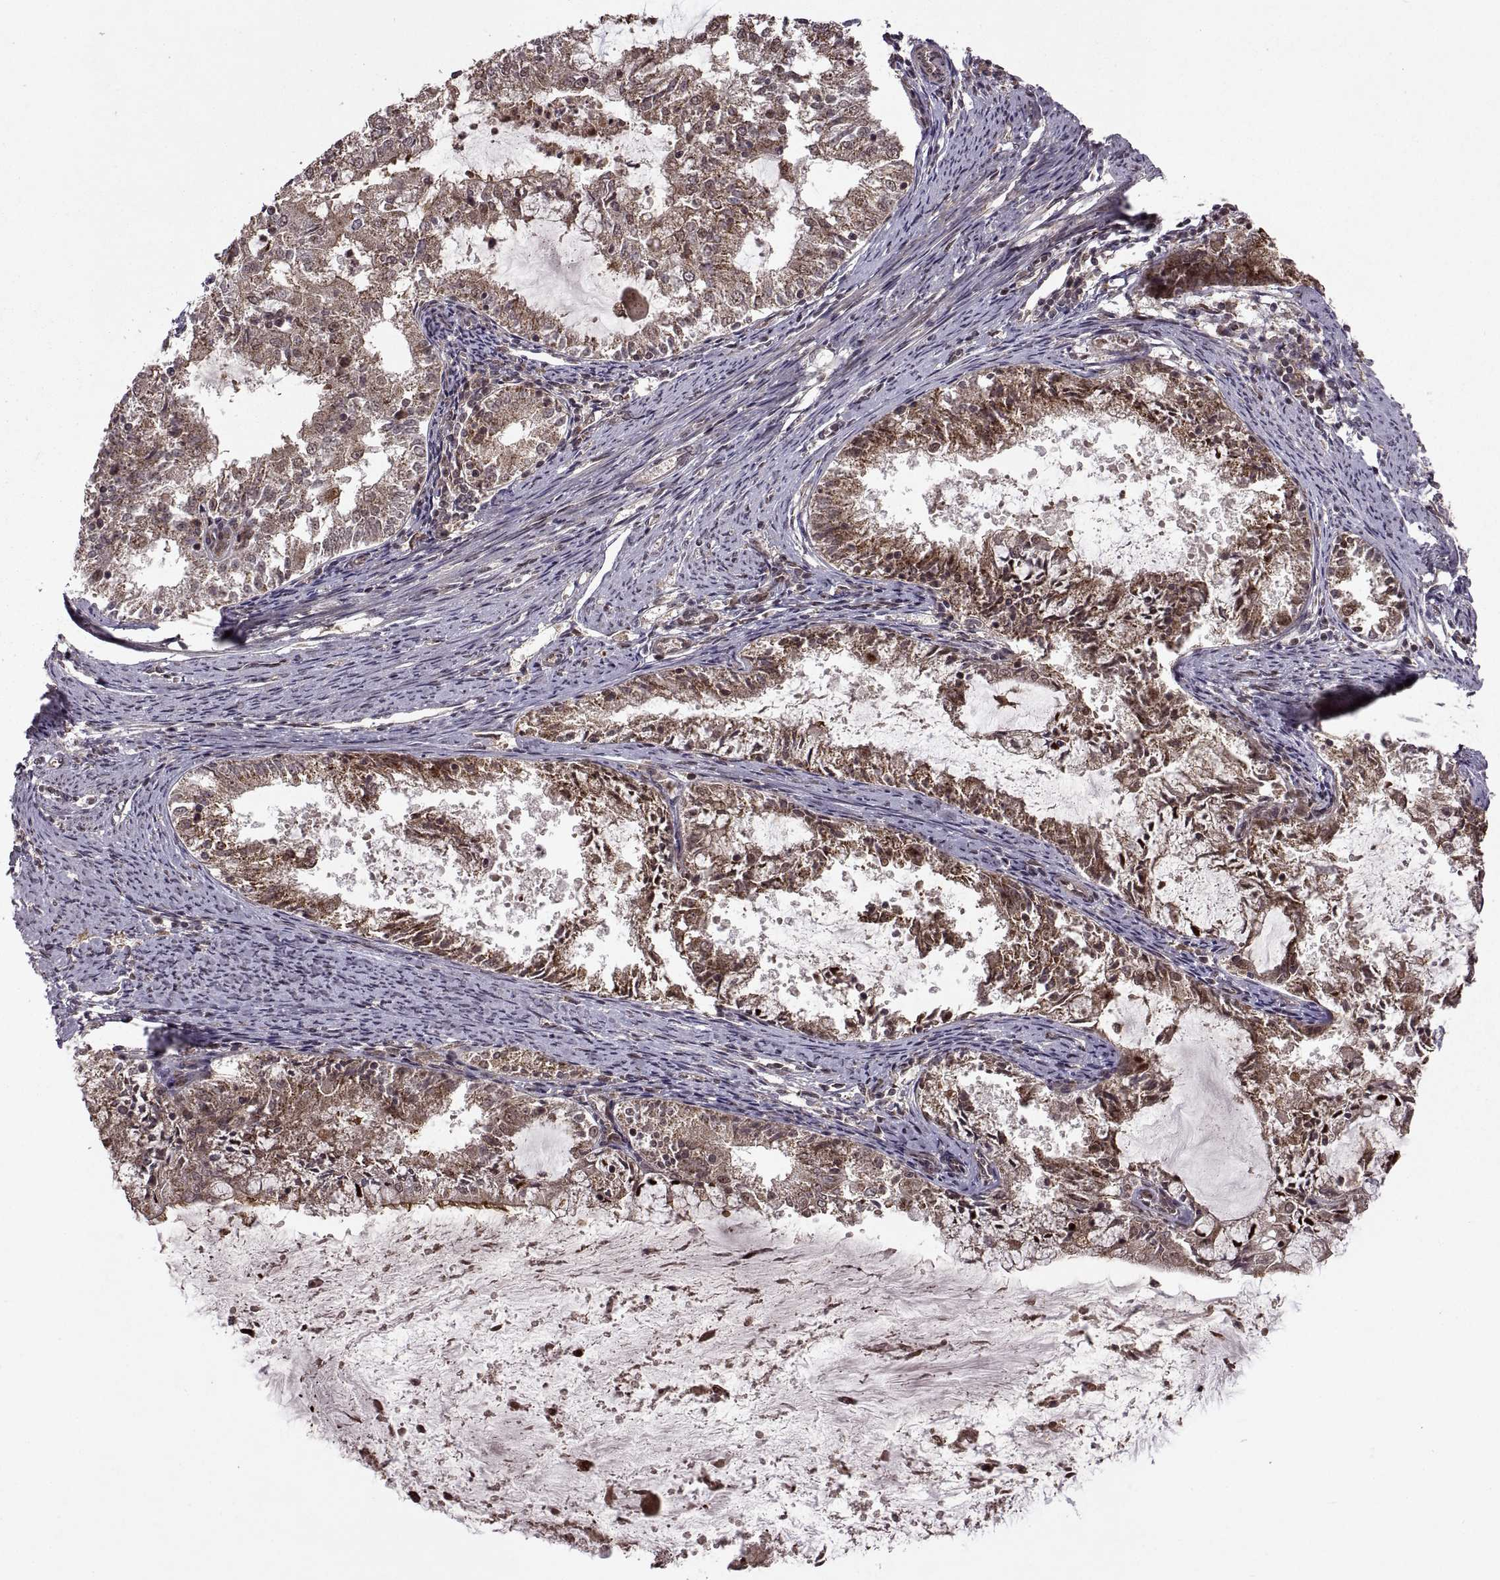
{"staining": {"intensity": "moderate", "quantity": ">75%", "location": "cytoplasmic/membranous"}, "tissue": "endometrial cancer", "cell_type": "Tumor cells", "image_type": "cancer", "snomed": [{"axis": "morphology", "description": "Adenocarcinoma, NOS"}, {"axis": "topography", "description": "Endometrium"}], "caption": "Endometrial adenocarcinoma stained for a protein (brown) demonstrates moderate cytoplasmic/membranous positive staining in about >75% of tumor cells.", "gene": "PTOV1", "patient": {"sex": "female", "age": 57}}